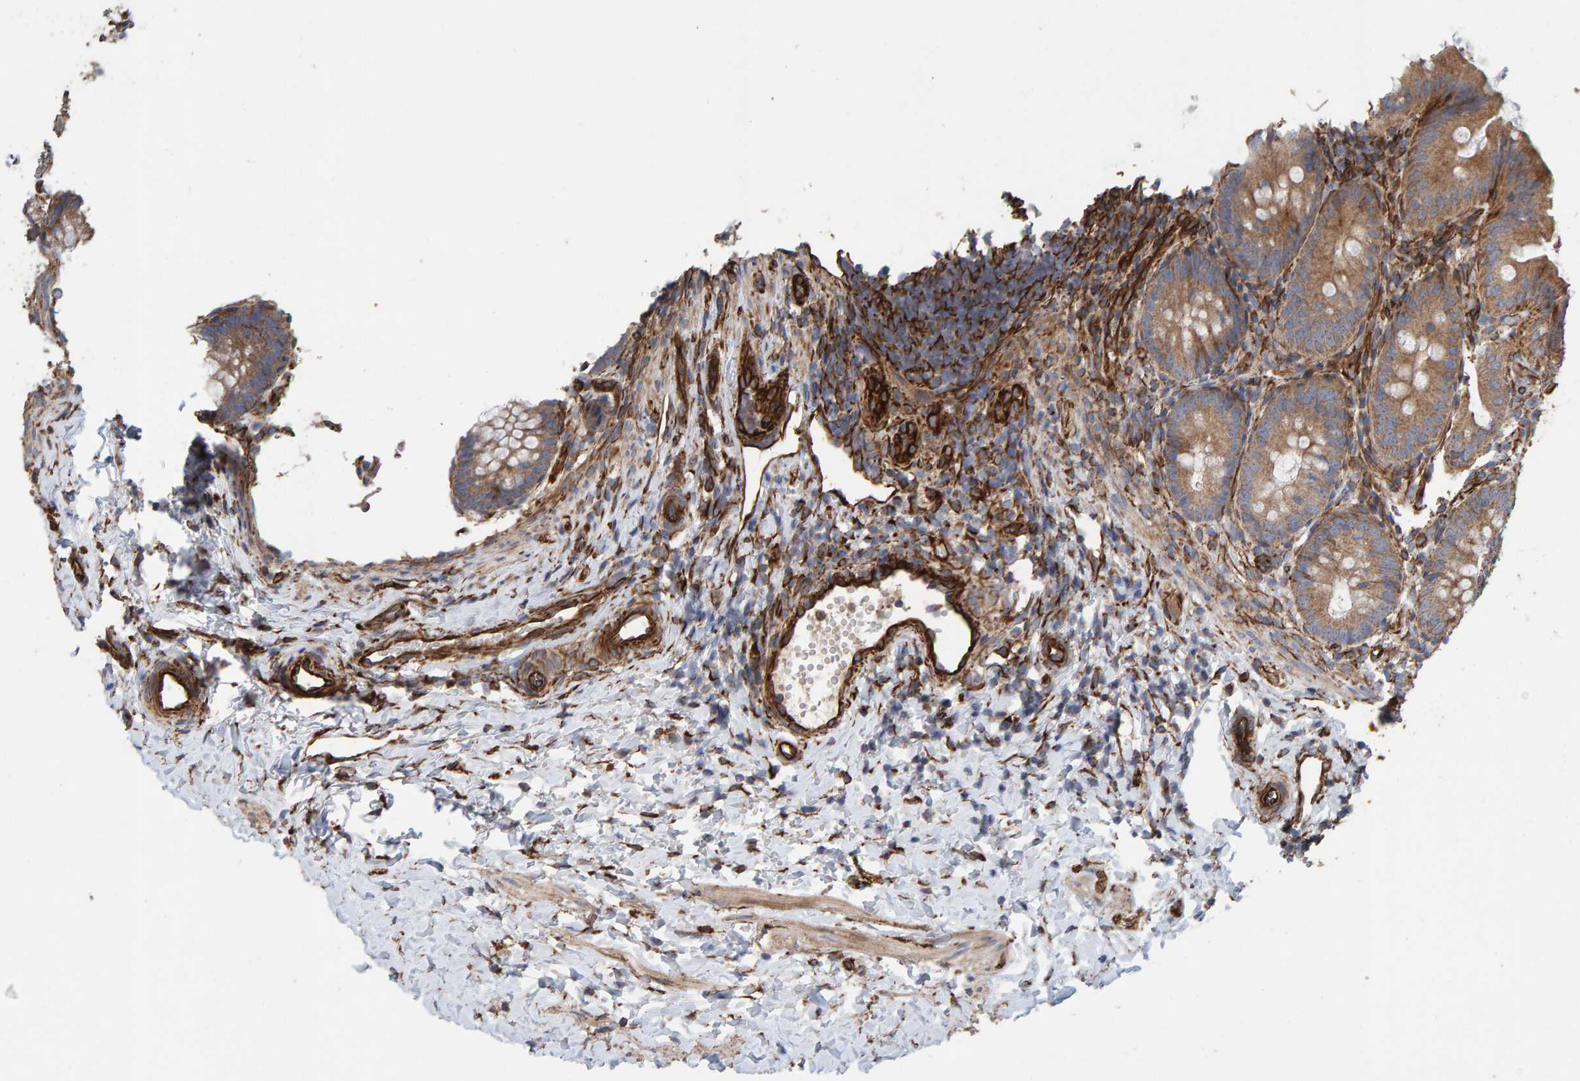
{"staining": {"intensity": "moderate", "quantity": ">75%", "location": "cytoplasmic/membranous"}, "tissue": "appendix", "cell_type": "Glandular cells", "image_type": "normal", "snomed": [{"axis": "morphology", "description": "Normal tissue, NOS"}, {"axis": "topography", "description": "Appendix"}], "caption": "Immunohistochemical staining of normal human appendix shows medium levels of moderate cytoplasmic/membranous positivity in about >75% of glandular cells. The staining was performed using DAB (3,3'-diaminobenzidine), with brown indicating positive protein expression. Nuclei are stained blue with hematoxylin.", "gene": "ZNF347", "patient": {"sex": "male", "age": 1}}